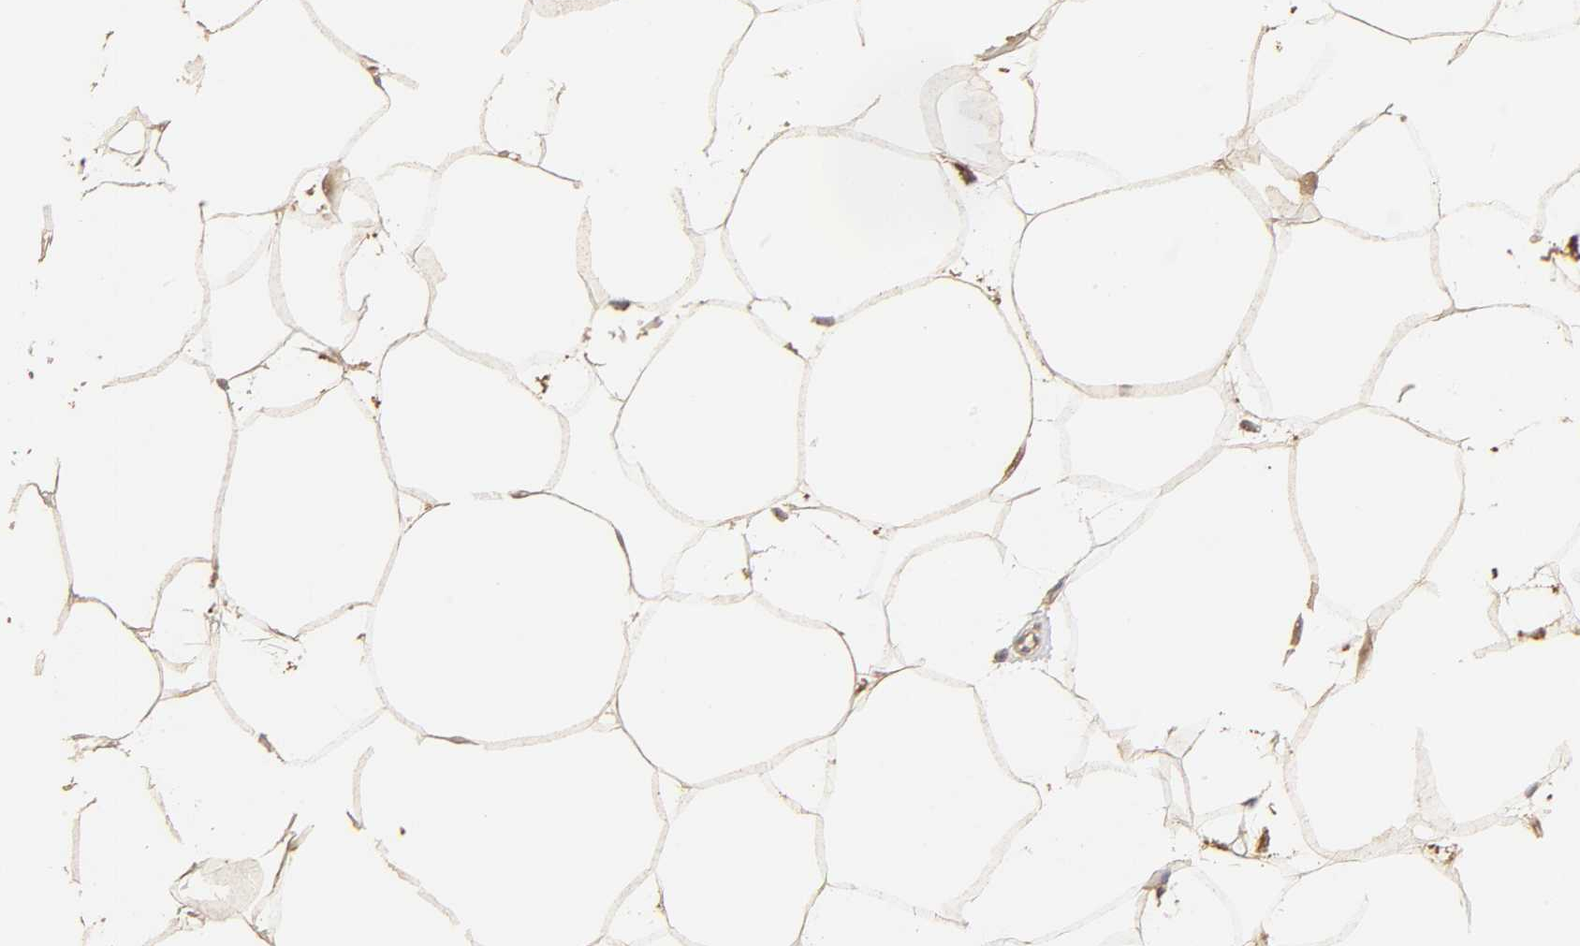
{"staining": {"intensity": "moderate", "quantity": ">75%", "location": "cytoplasmic/membranous"}, "tissue": "adipose tissue", "cell_type": "Adipocytes", "image_type": "normal", "snomed": [{"axis": "morphology", "description": "Normal tissue, NOS"}, {"axis": "morphology", "description": "Duct carcinoma"}, {"axis": "topography", "description": "Breast"}, {"axis": "topography", "description": "Adipose tissue"}], "caption": "Adipocytes show medium levels of moderate cytoplasmic/membranous expression in about >75% of cells in unremarkable adipose tissue. (Stains: DAB in brown, nuclei in blue, Microscopy: brightfield microscopy at high magnification).", "gene": "AP1G2", "patient": {"sex": "female", "age": 37}}